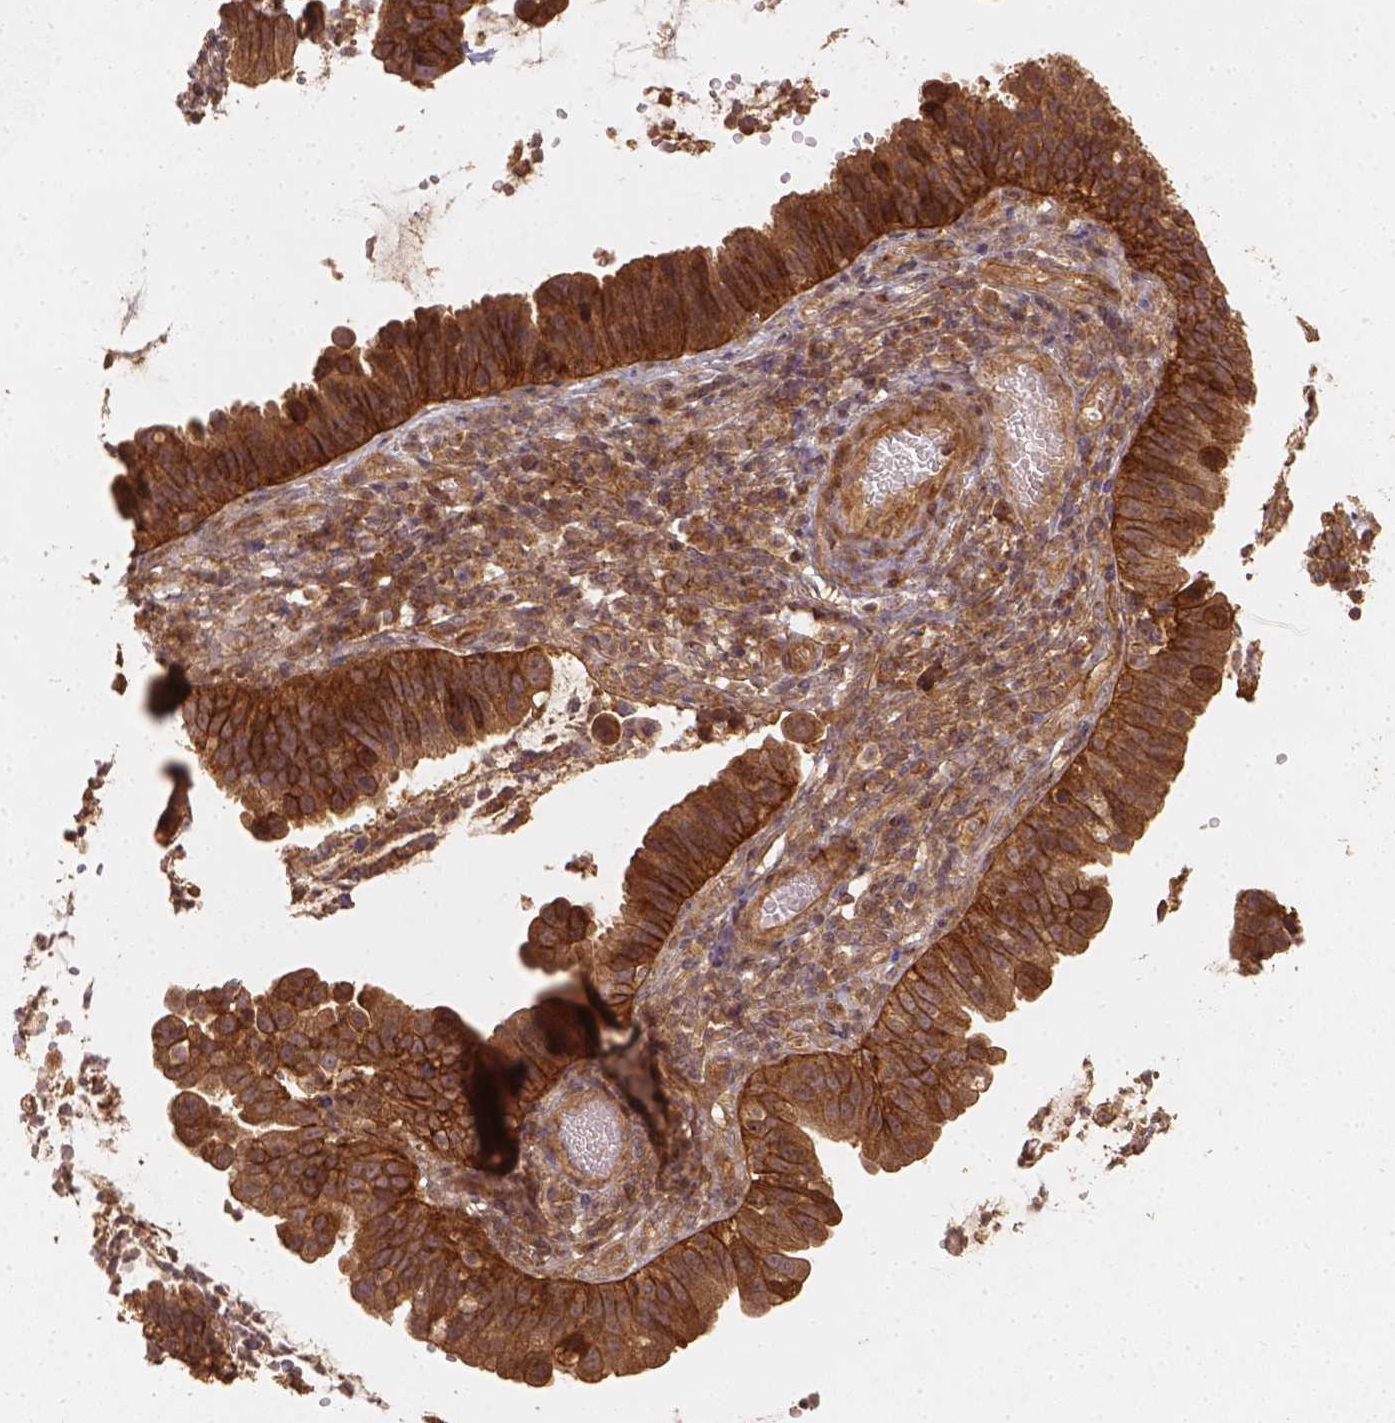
{"staining": {"intensity": "strong", "quantity": ">75%", "location": "cytoplasmic/membranous"}, "tissue": "cervical cancer", "cell_type": "Tumor cells", "image_type": "cancer", "snomed": [{"axis": "morphology", "description": "Adenocarcinoma, NOS"}, {"axis": "topography", "description": "Cervix"}], "caption": "Cervical cancer stained for a protein reveals strong cytoplasmic/membranous positivity in tumor cells.", "gene": "XPR1", "patient": {"sex": "female", "age": 34}}